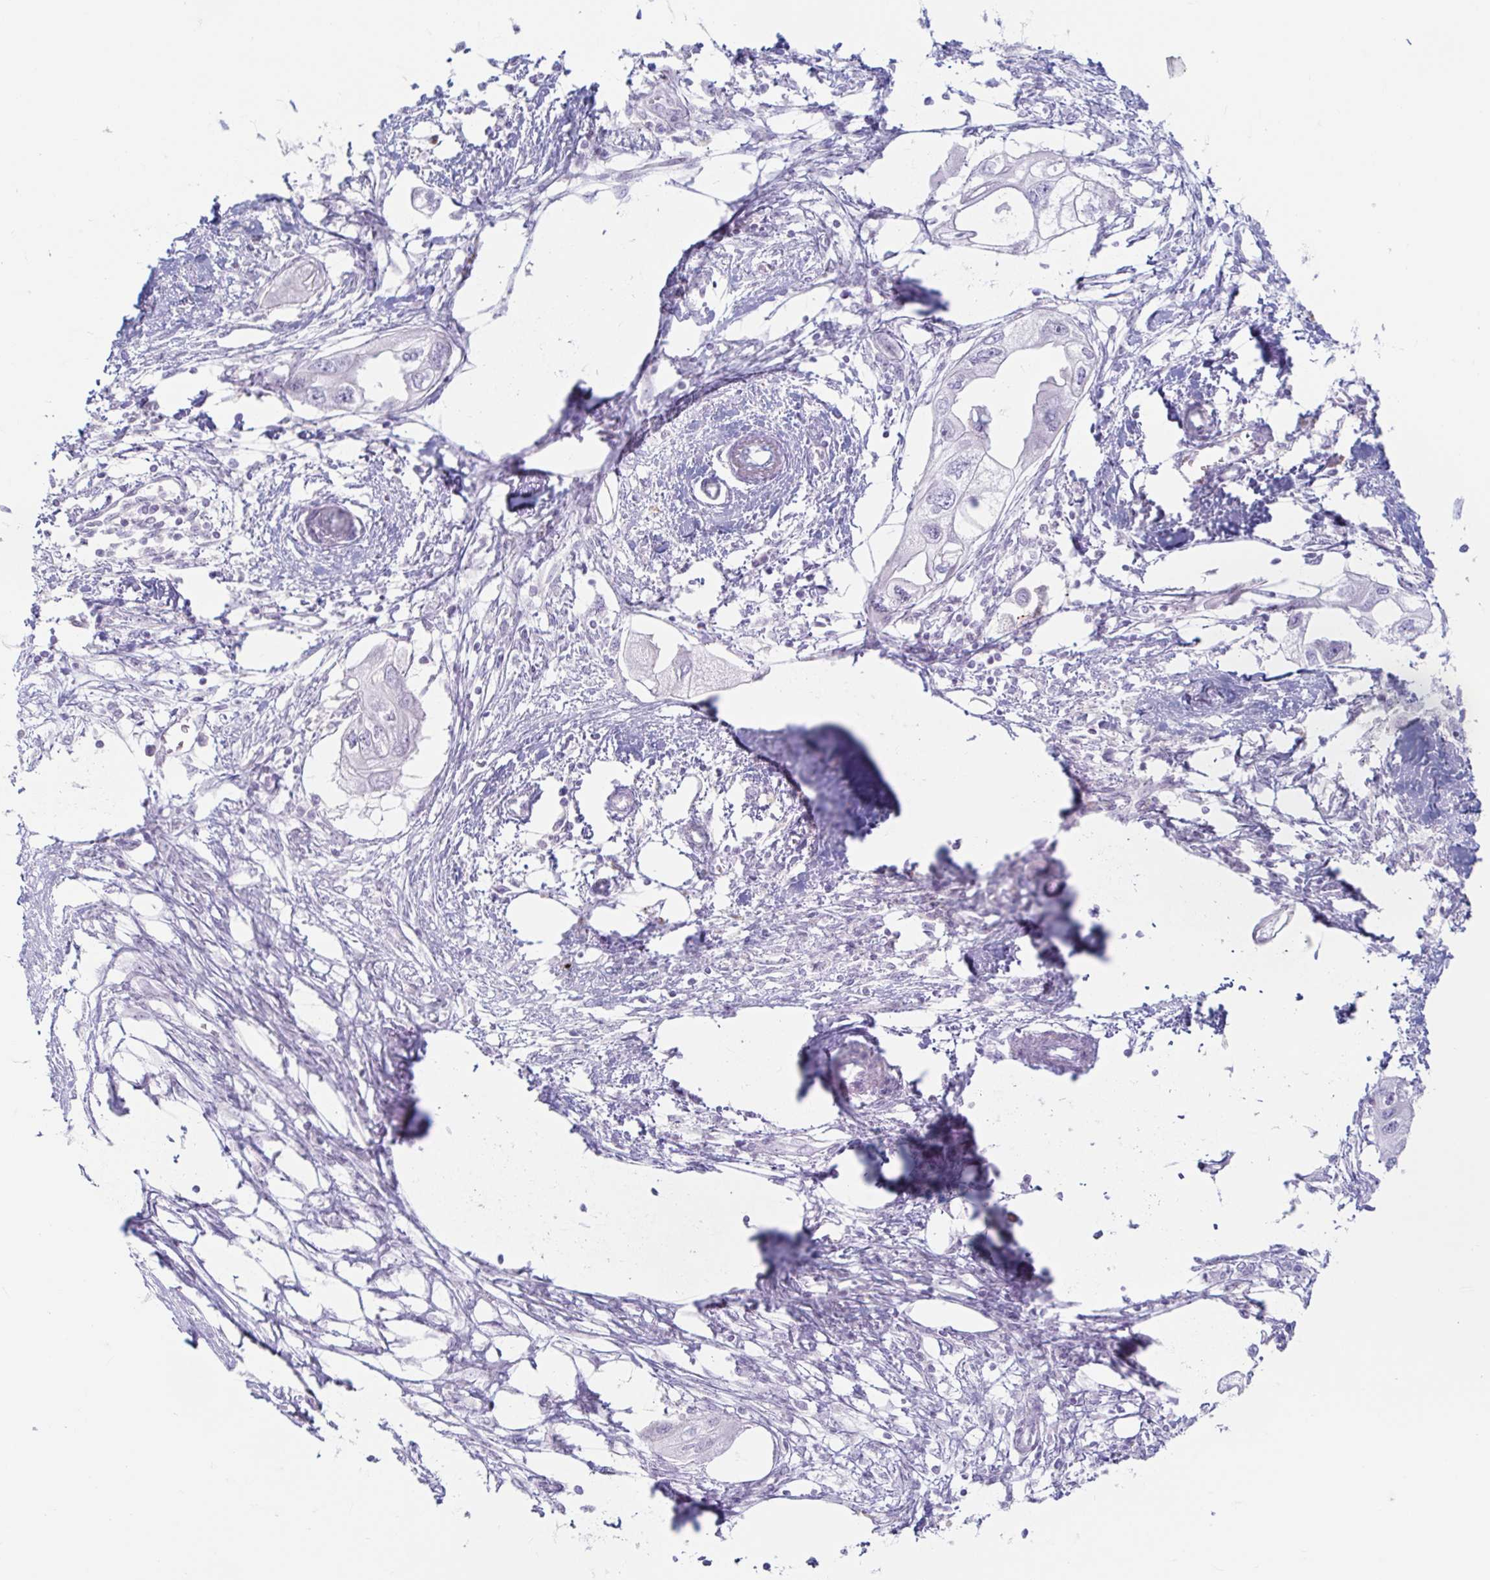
{"staining": {"intensity": "negative", "quantity": "none", "location": "none"}, "tissue": "endometrial cancer", "cell_type": "Tumor cells", "image_type": "cancer", "snomed": [{"axis": "morphology", "description": "Adenocarcinoma, NOS"}, {"axis": "morphology", "description": "Adenocarcinoma, metastatic, NOS"}, {"axis": "topography", "description": "Adipose tissue"}, {"axis": "topography", "description": "Endometrium"}], "caption": "Protein analysis of endometrial cancer shows no significant staining in tumor cells. The staining was performed using DAB (3,3'-diaminobenzidine) to visualize the protein expression in brown, while the nuclei were stained in blue with hematoxylin (Magnification: 20x).", "gene": "ERICH6", "patient": {"sex": "female", "age": 67}}